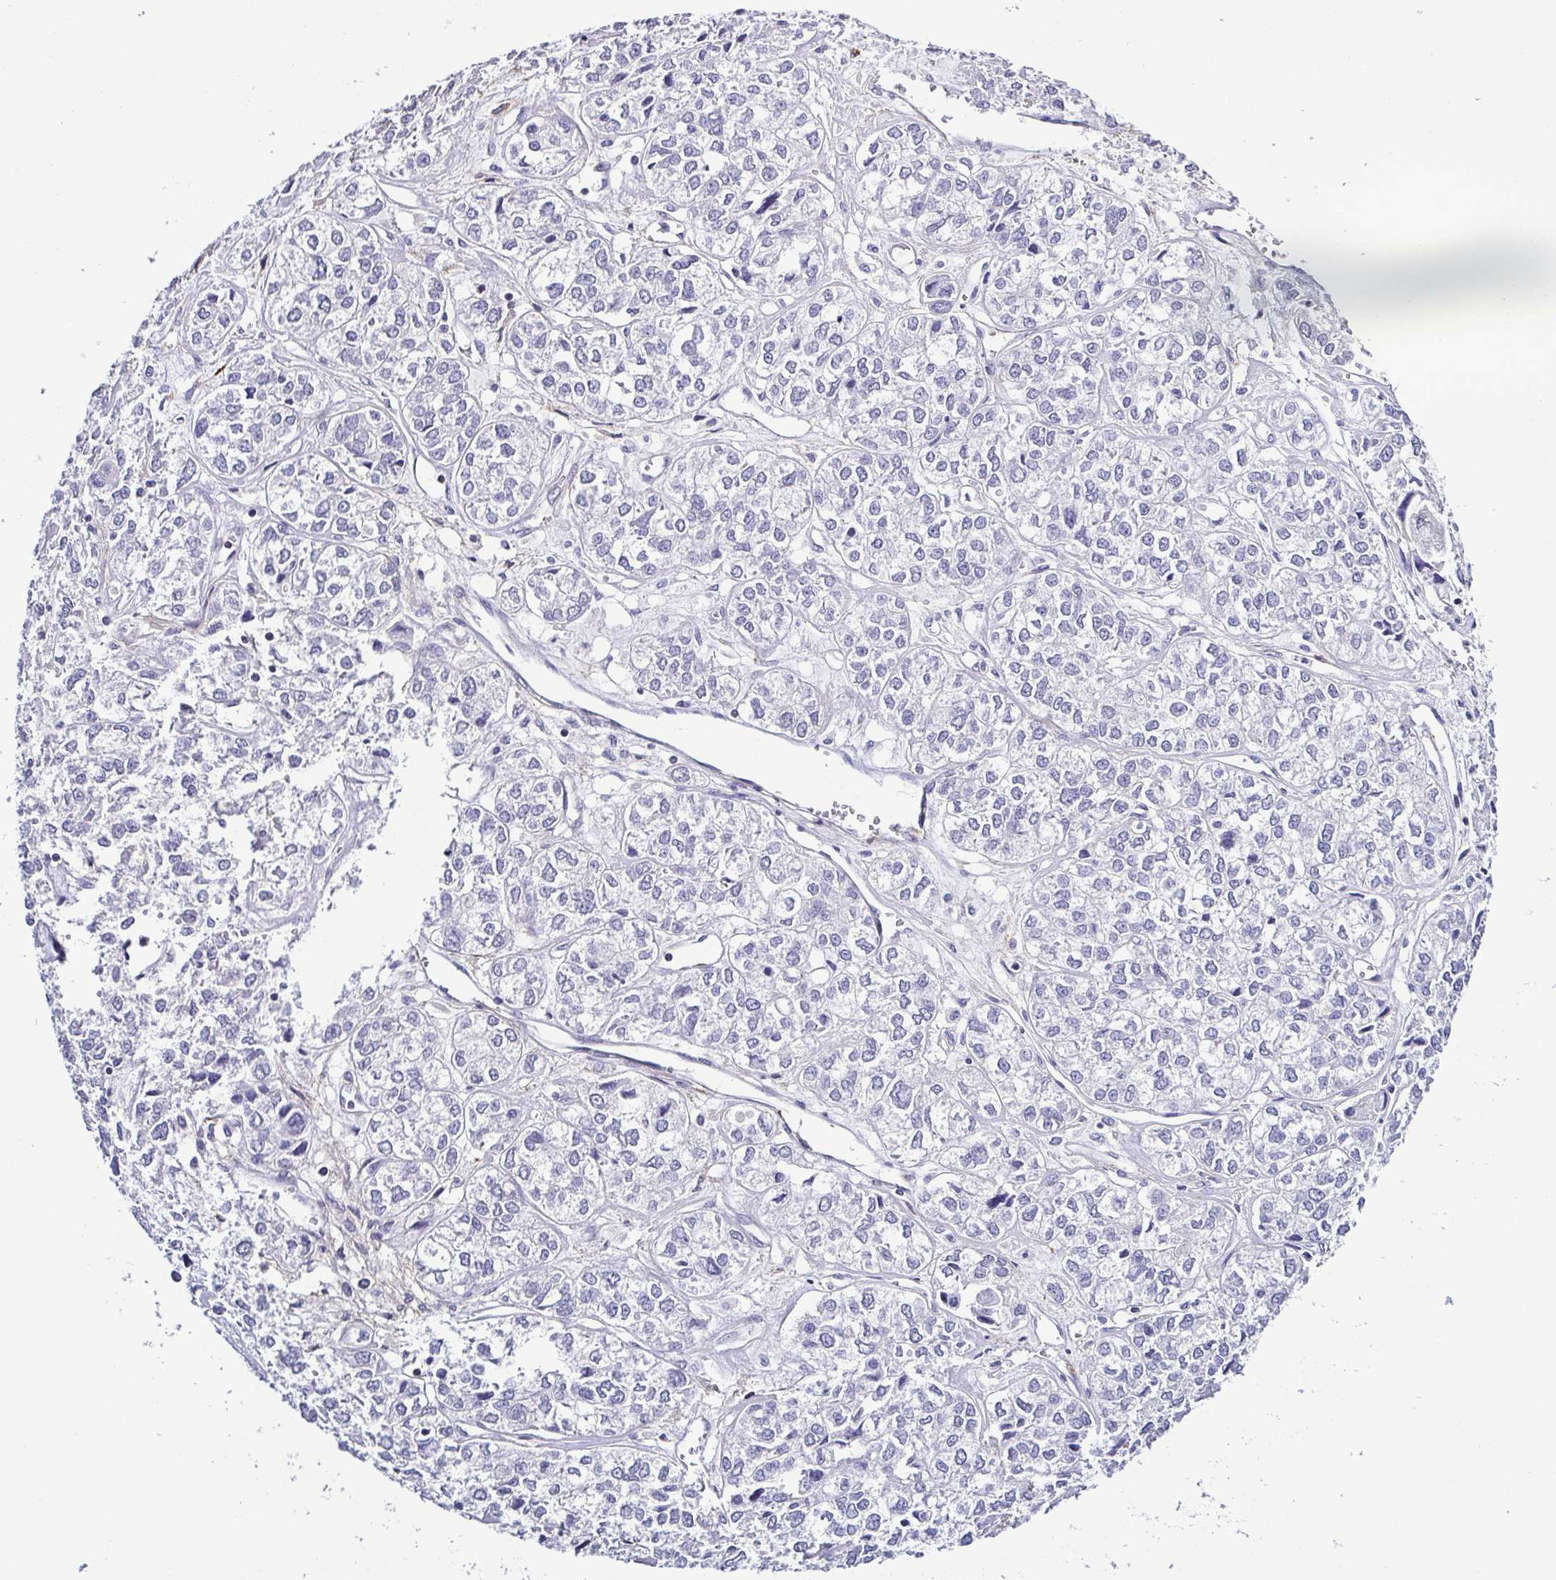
{"staining": {"intensity": "negative", "quantity": "none", "location": "none"}, "tissue": "ovarian cancer", "cell_type": "Tumor cells", "image_type": "cancer", "snomed": [{"axis": "morphology", "description": "Carcinoma, endometroid"}, {"axis": "topography", "description": "Ovary"}], "caption": "IHC photomicrograph of human ovarian endometroid carcinoma stained for a protein (brown), which demonstrates no positivity in tumor cells. Brightfield microscopy of immunohistochemistry (IHC) stained with DAB (3,3'-diaminobenzidine) (brown) and hematoxylin (blue), captured at high magnification.", "gene": "TNNT2", "patient": {"sex": "female", "age": 64}}